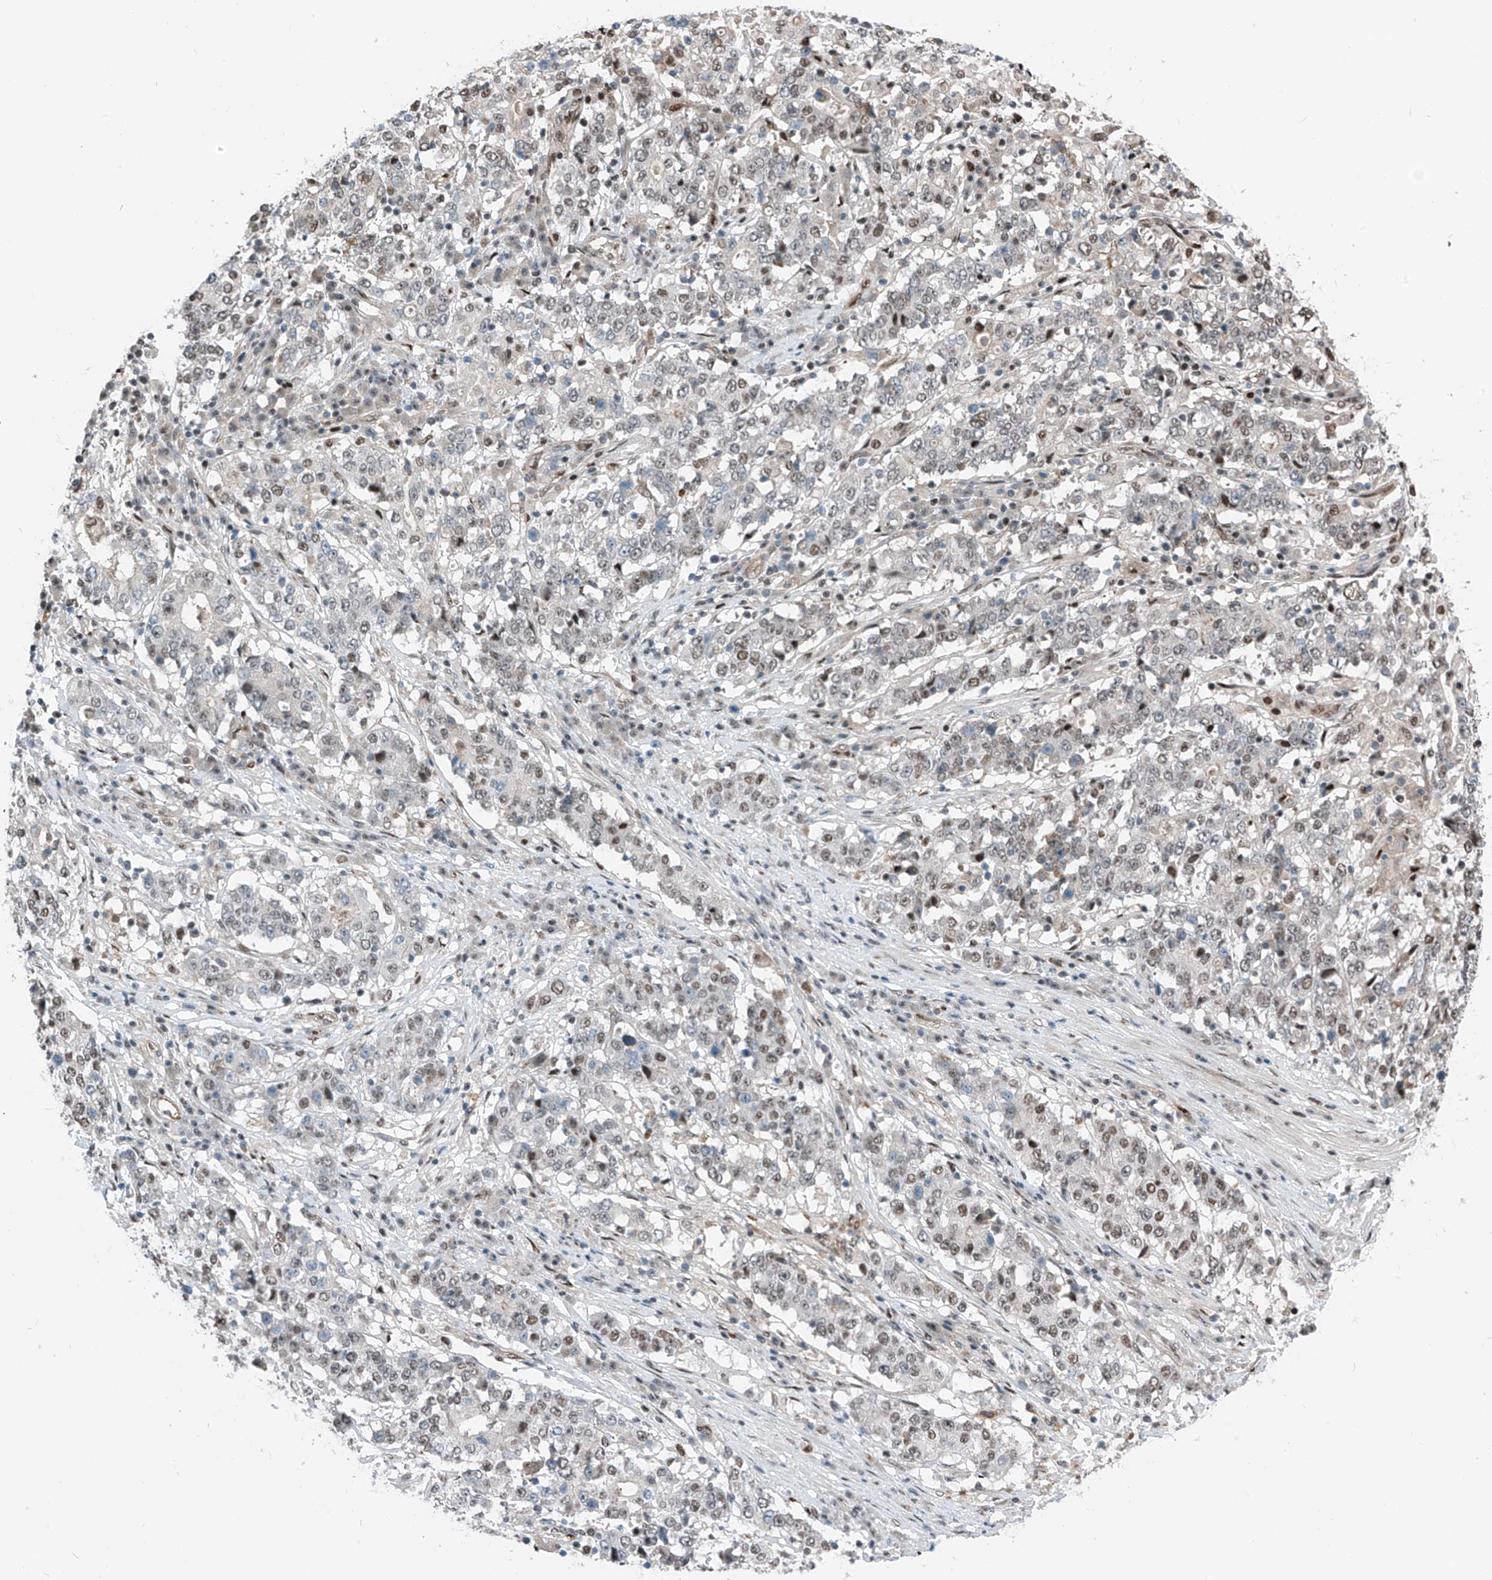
{"staining": {"intensity": "weak", "quantity": "25%-75%", "location": "nuclear"}, "tissue": "stomach cancer", "cell_type": "Tumor cells", "image_type": "cancer", "snomed": [{"axis": "morphology", "description": "Adenocarcinoma, NOS"}, {"axis": "topography", "description": "Stomach"}], "caption": "Human stomach adenocarcinoma stained with a protein marker shows weak staining in tumor cells.", "gene": "RBP7", "patient": {"sex": "male", "age": 59}}